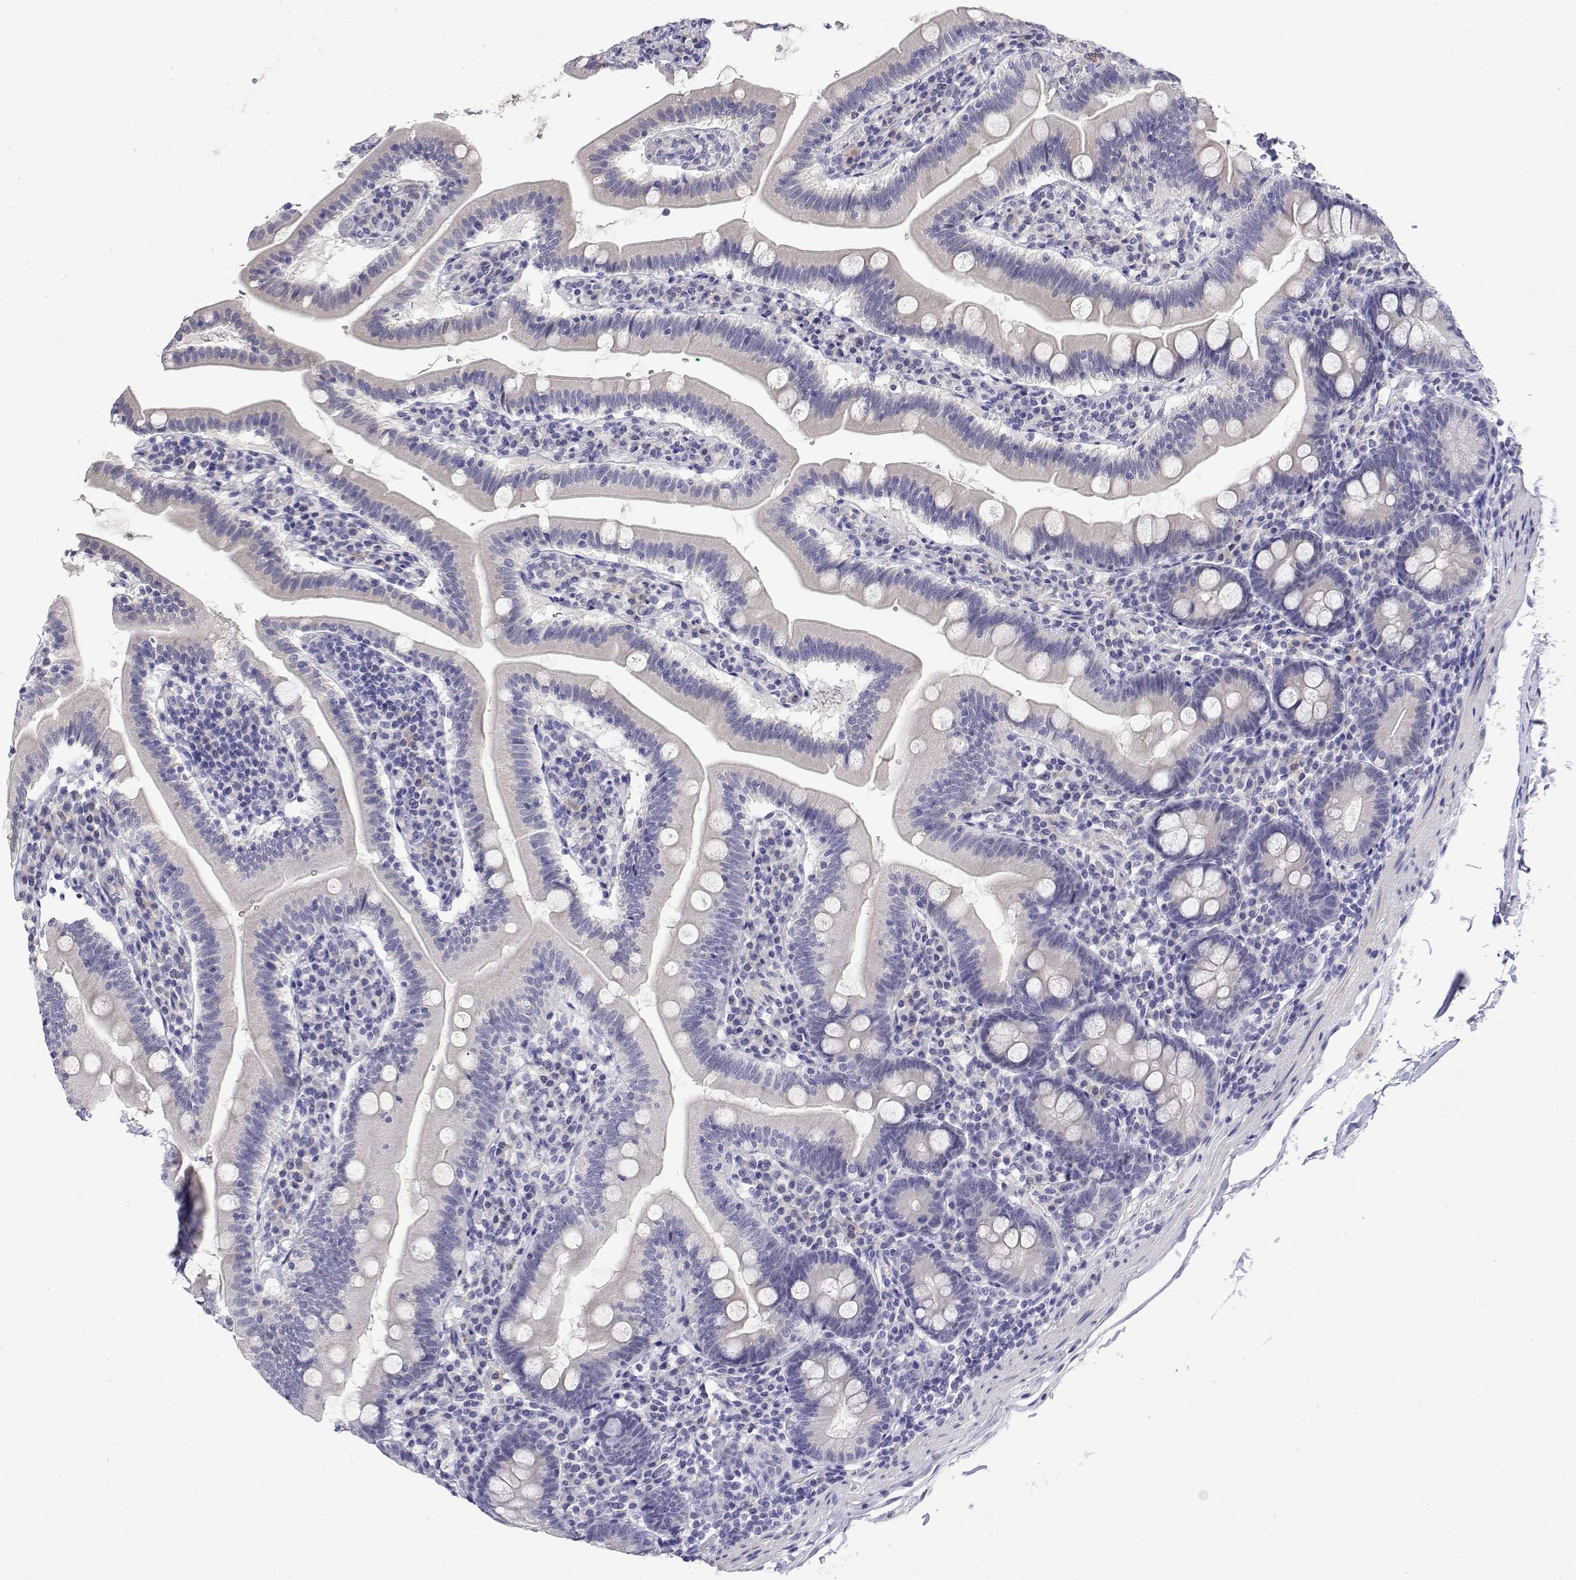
{"staining": {"intensity": "negative", "quantity": "none", "location": "none"}, "tissue": "duodenum", "cell_type": "Glandular cells", "image_type": "normal", "snomed": [{"axis": "morphology", "description": "Normal tissue, NOS"}, {"axis": "topography", "description": "Duodenum"}], "caption": "Immunohistochemistry of unremarkable human duodenum demonstrates no staining in glandular cells.", "gene": "LY6D", "patient": {"sex": "female", "age": 67}}